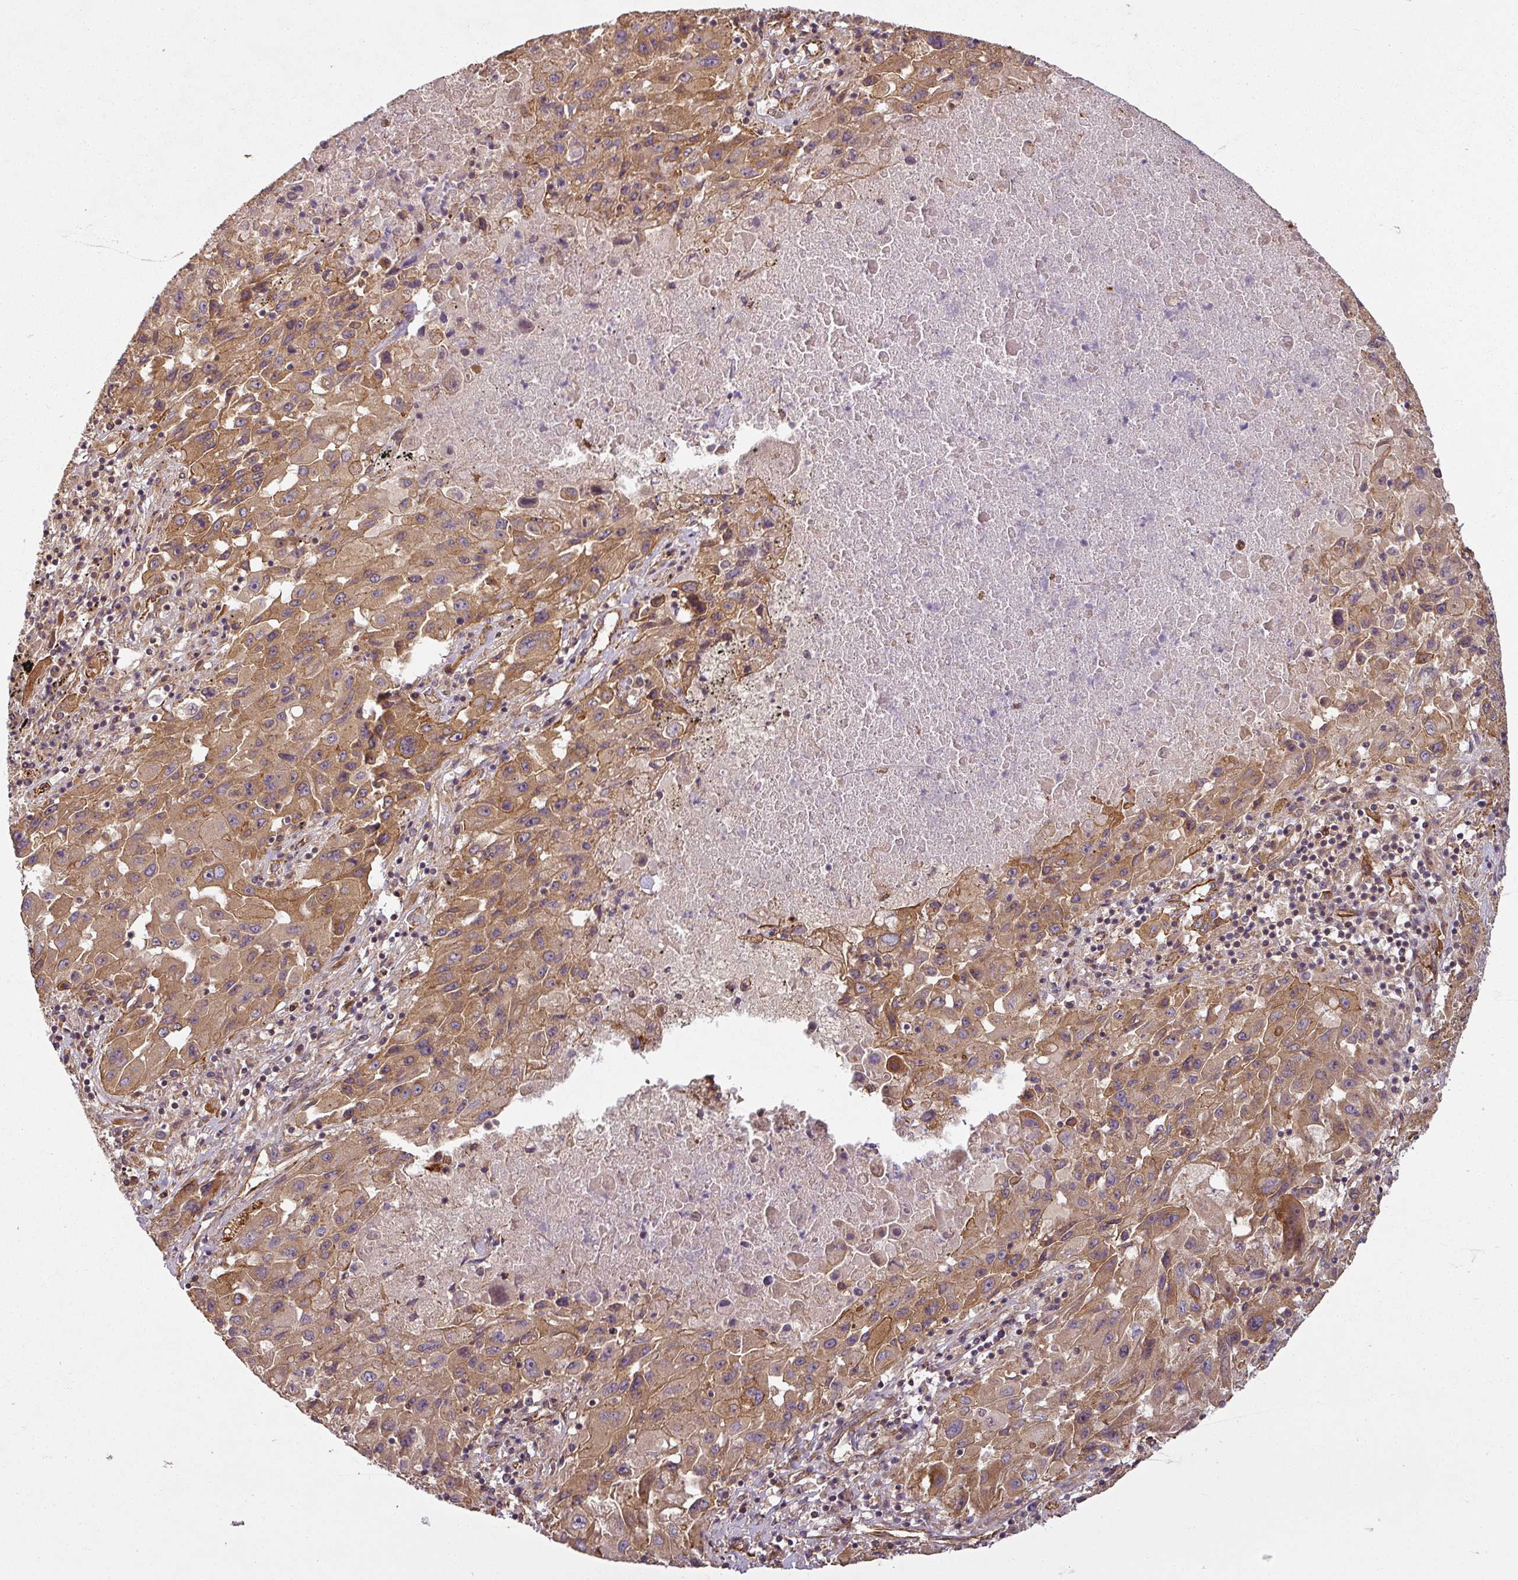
{"staining": {"intensity": "moderate", "quantity": "25%-75%", "location": "cytoplasmic/membranous"}, "tissue": "lung cancer", "cell_type": "Tumor cells", "image_type": "cancer", "snomed": [{"axis": "morphology", "description": "Squamous cell carcinoma, NOS"}, {"axis": "topography", "description": "Lung"}], "caption": "This photomicrograph shows immunohistochemistry (IHC) staining of human lung squamous cell carcinoma, with medium moderate cytoplasmic/membranous staining in about 25%-75% of tumor cells.", "gene": "DIMT1", "patient": {"sex": "male", "age": 63}}